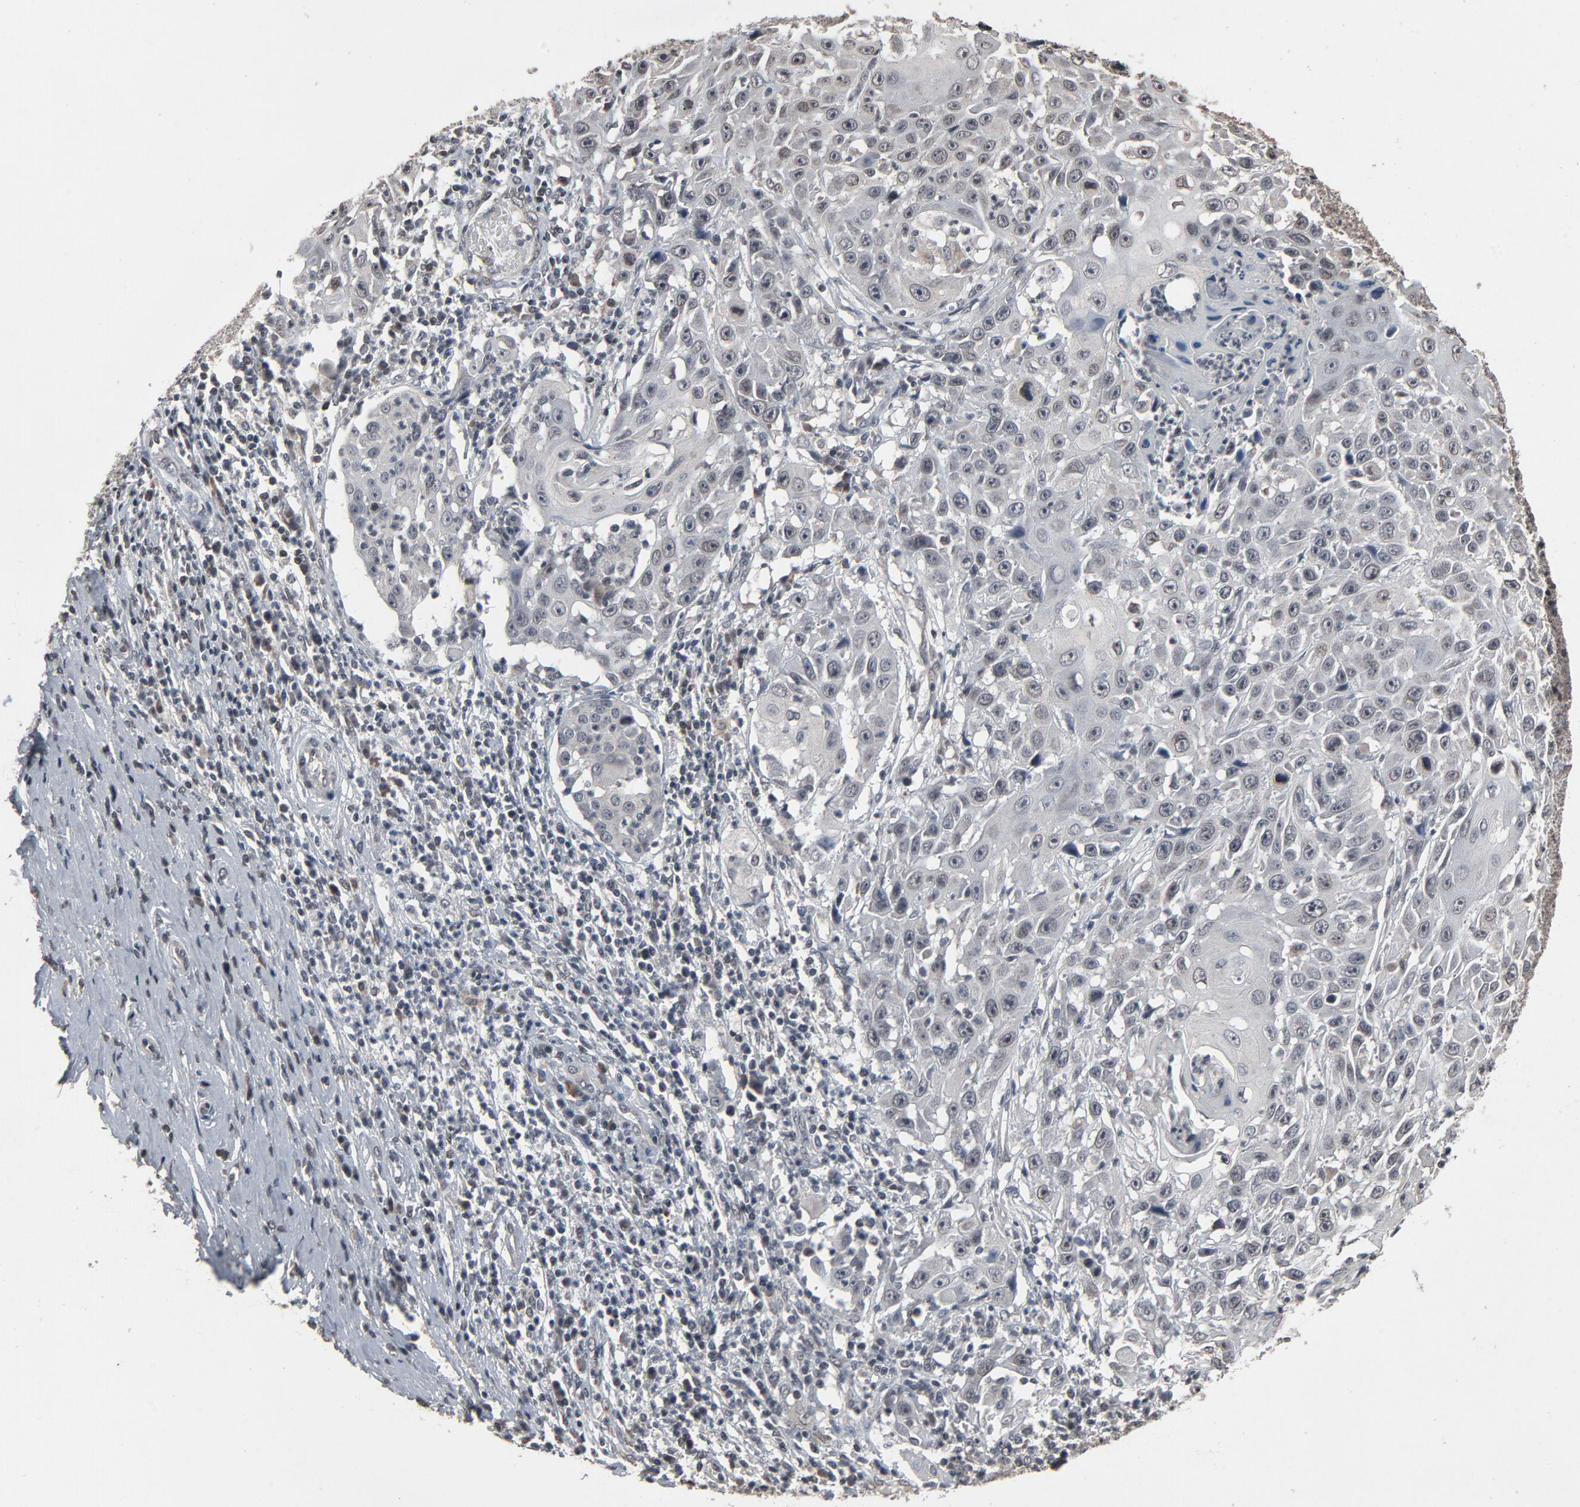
{"staining": {"intensity": "weak", "quantity": "<25%", "location": "nuclear"}, "tissue": "cervical cancer", "cell_type": "Tumor cells", "image_type": "cancer", "snomed": [{"axis": "morphology", "description": "Squamous cell carcinoma, NOS"}, {"axis": "topography", "description": "Cervix"}], "caption": "Cervical squamous cell carcinoma stained for a protein using IHC shows no expression tumor cells.", "gene": "POM121", "patient": {"sex": "female", "age": 39}}